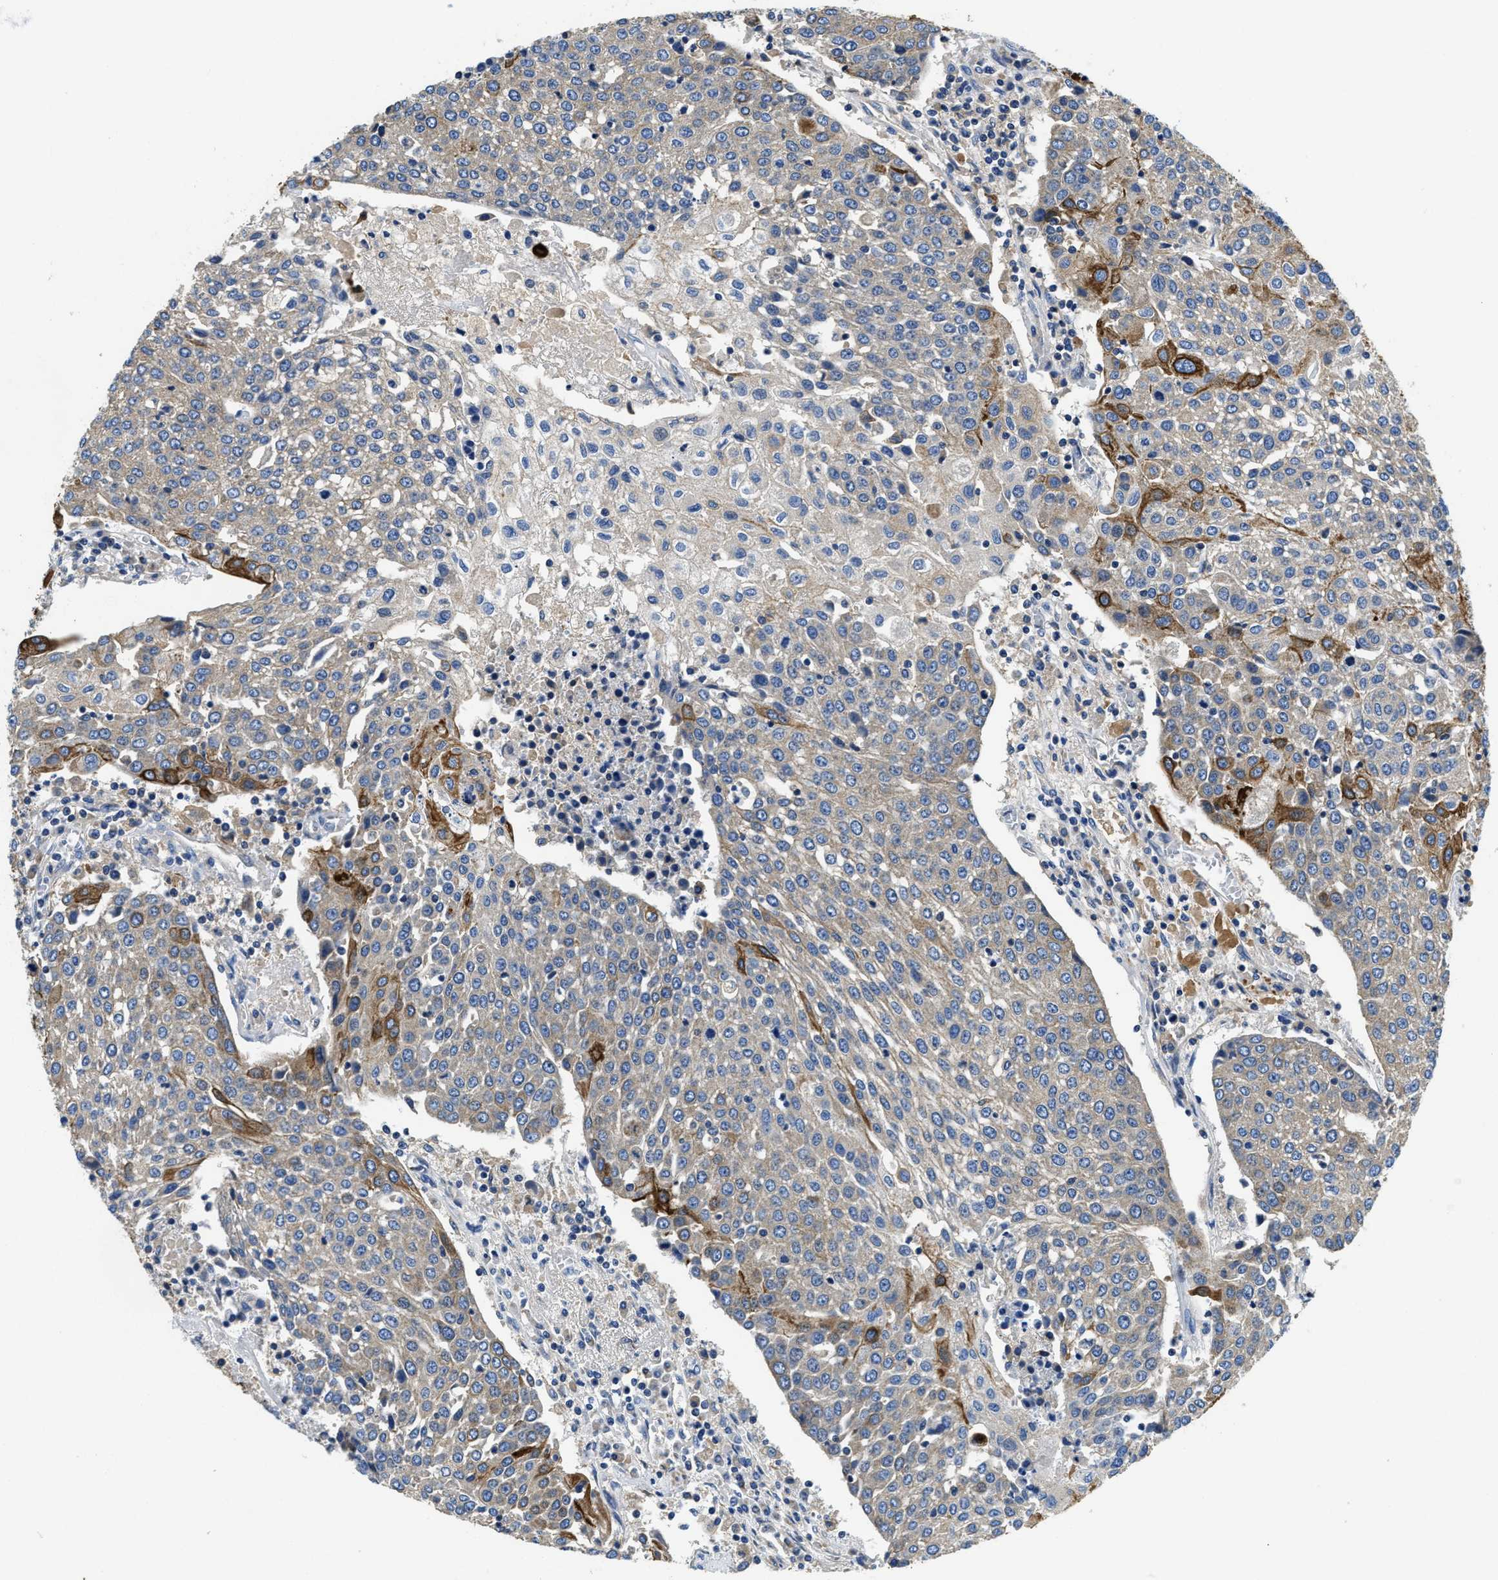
{"staining": {"intensity": "moderate", "quantity": "<25%", "location": "cytoplasmic/membranous"}, "tissue": "urothelial cancer", "cell_type": "Tumor cells", "image_type": "cancer", "snomed": [{"axis": "morphology", "description": "Urothelial carcinoma, High grade"}, {"axis": "topography", "description": "Urinary bladder"}], "caption": "High-grade urothelial carcinoma tissue exhibits moderate cytoplasmic/membranous staining in about <25% of tumor cells, visualized by immunohistochemistry.", "gene": "STAT2", "patient": {"sex": "female", "age": 85}}